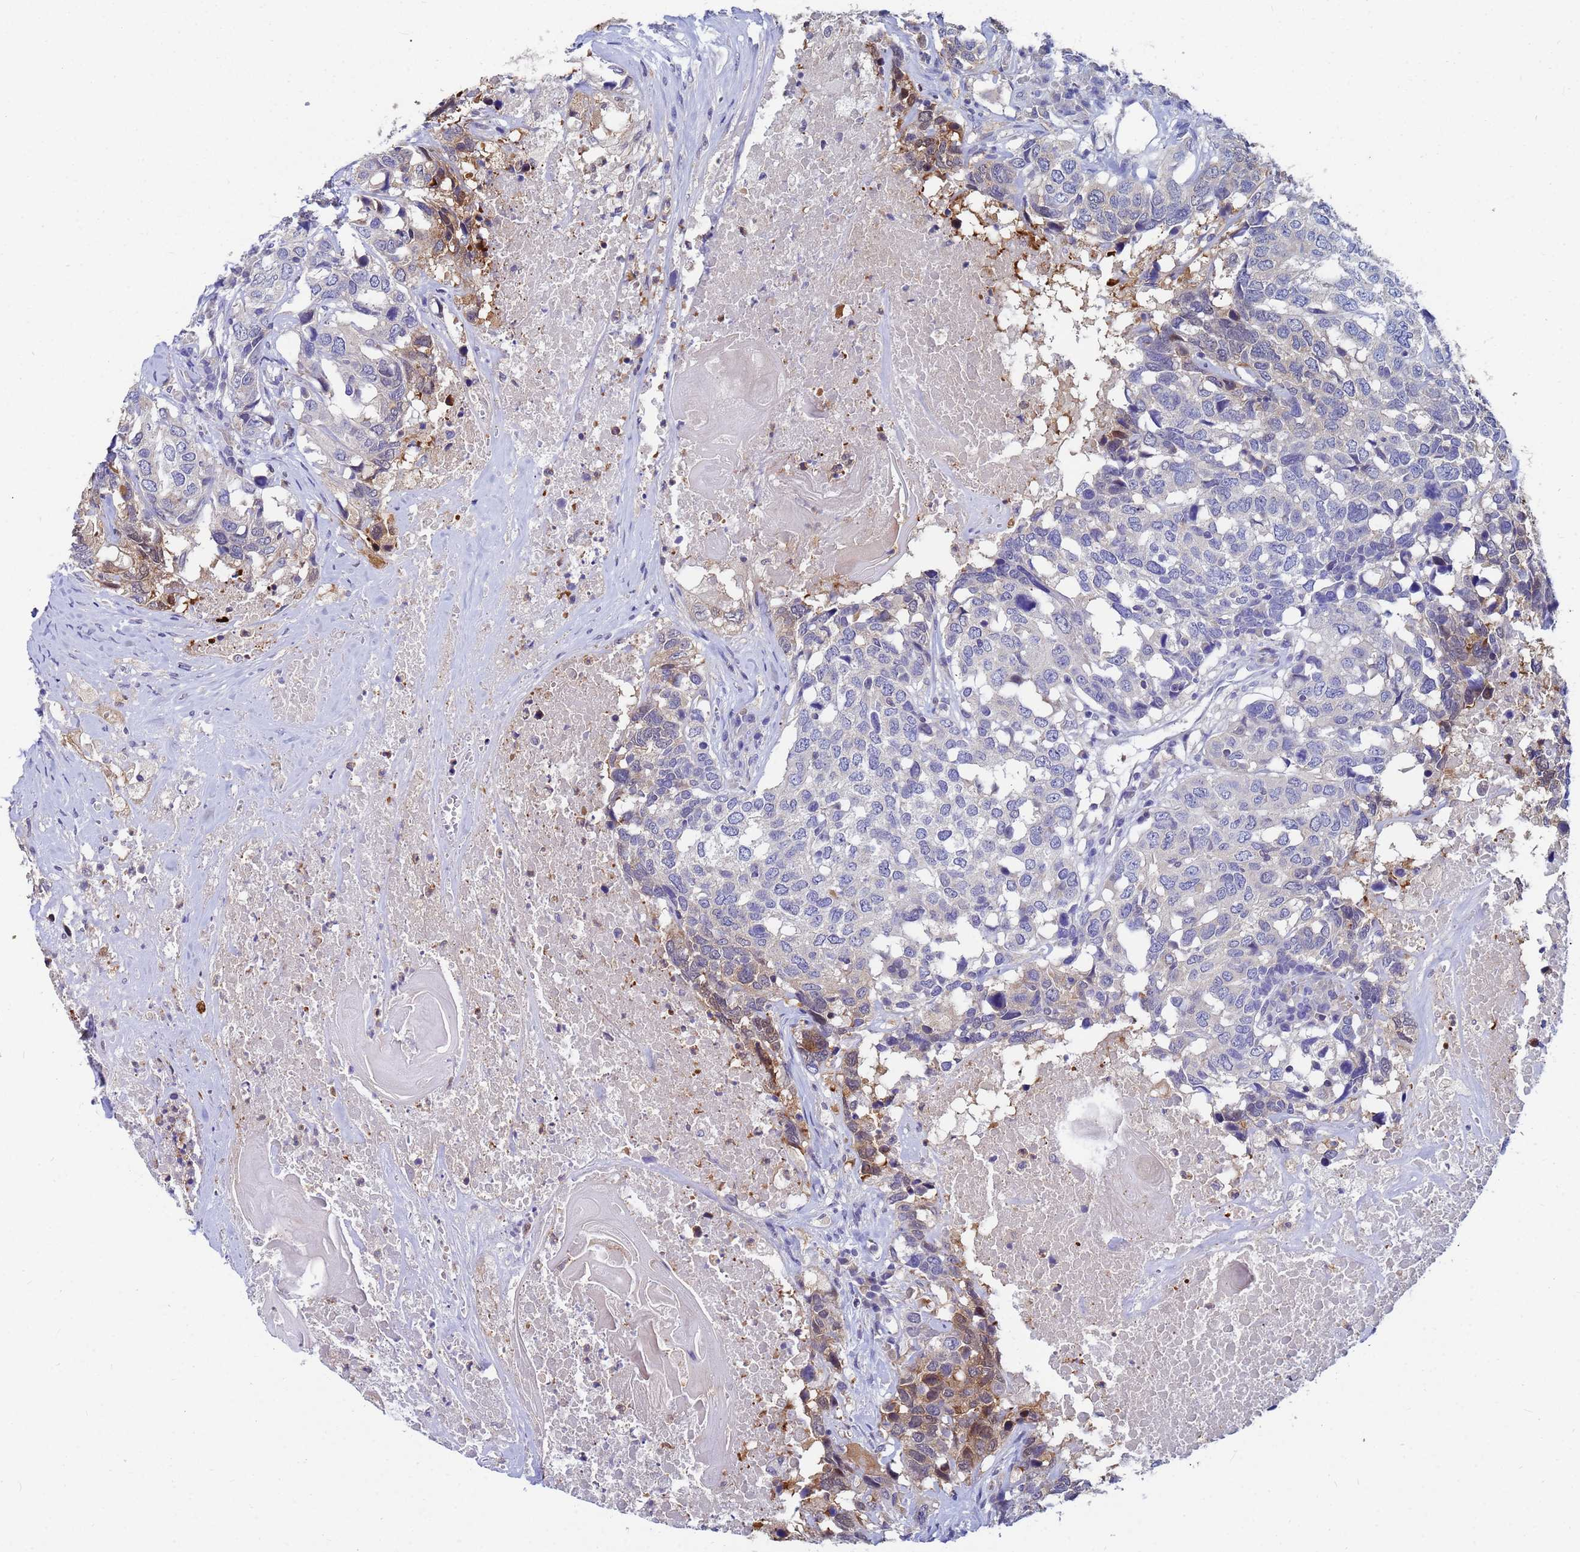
{"staining": {"intensity": "moderate", "quantity": "<25%", "location": "cytoplasmic/membranous"}, "tissue": "head and neck cancer", "cell_type": "Tumor cells", "image_type": "cancer", "snomed": [{"axis": "morphology", "description": "Squamous cell carcinoma, NOS"}, {"axis": "topography", "description": "Head-Neck"}], "caption": "Protein analysis of head and neck cancer (squamous cell carcinoma) tissue shows moderate cytoplasmic/membranous positivity in about <25% of tumor cells.", "gene": "TTLL11", "patient": {"sex": "male", "age": 66}}